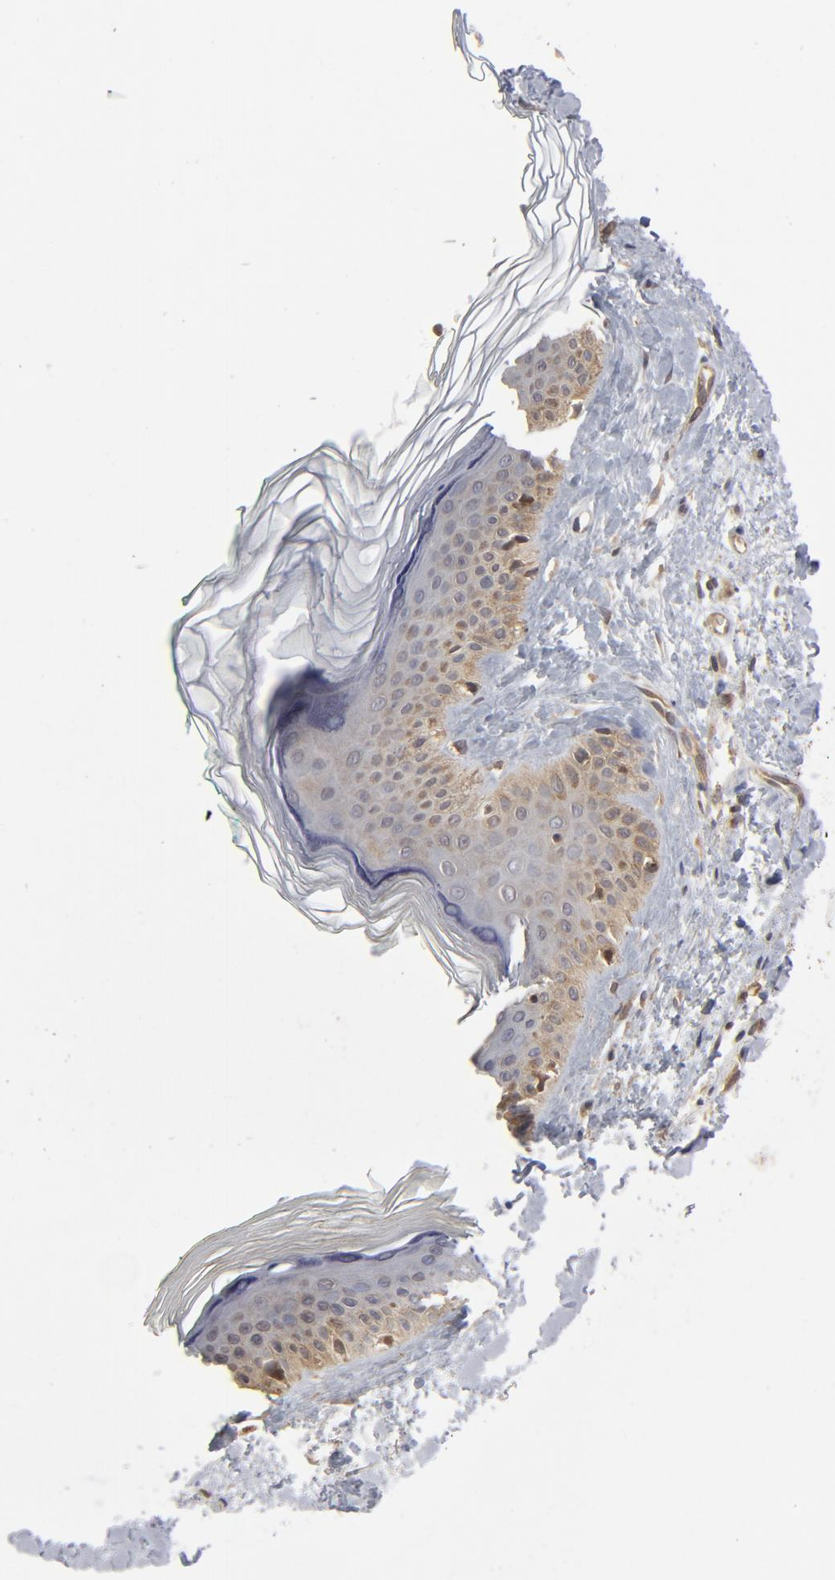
{"staining": {"intensity": "moderate", "quantity": ">75%", "location": "cytoplasmic/membranous"}, "tissue": "skin", "cell_type": "Fibroblasts", "image_type": "normal", "snomed": [{"axis": "morphology", "description": "Normal tissue, NOS"}, {"axis": "topography", "description": "Skin"}], "caption": "Immunohistochemical staining of benign skin reveals moderate cytoplasmic/membranous protein staining in approximately >75% of fibroblasts. The protein is stained brown, and the nuclei are stained in blue (DAB (3,3'-diaminobenzidine) IHC with brightfield microscopy, high magnification).", "gene": "ASMTL", "patient": {"sex": "male", "age": 71}}